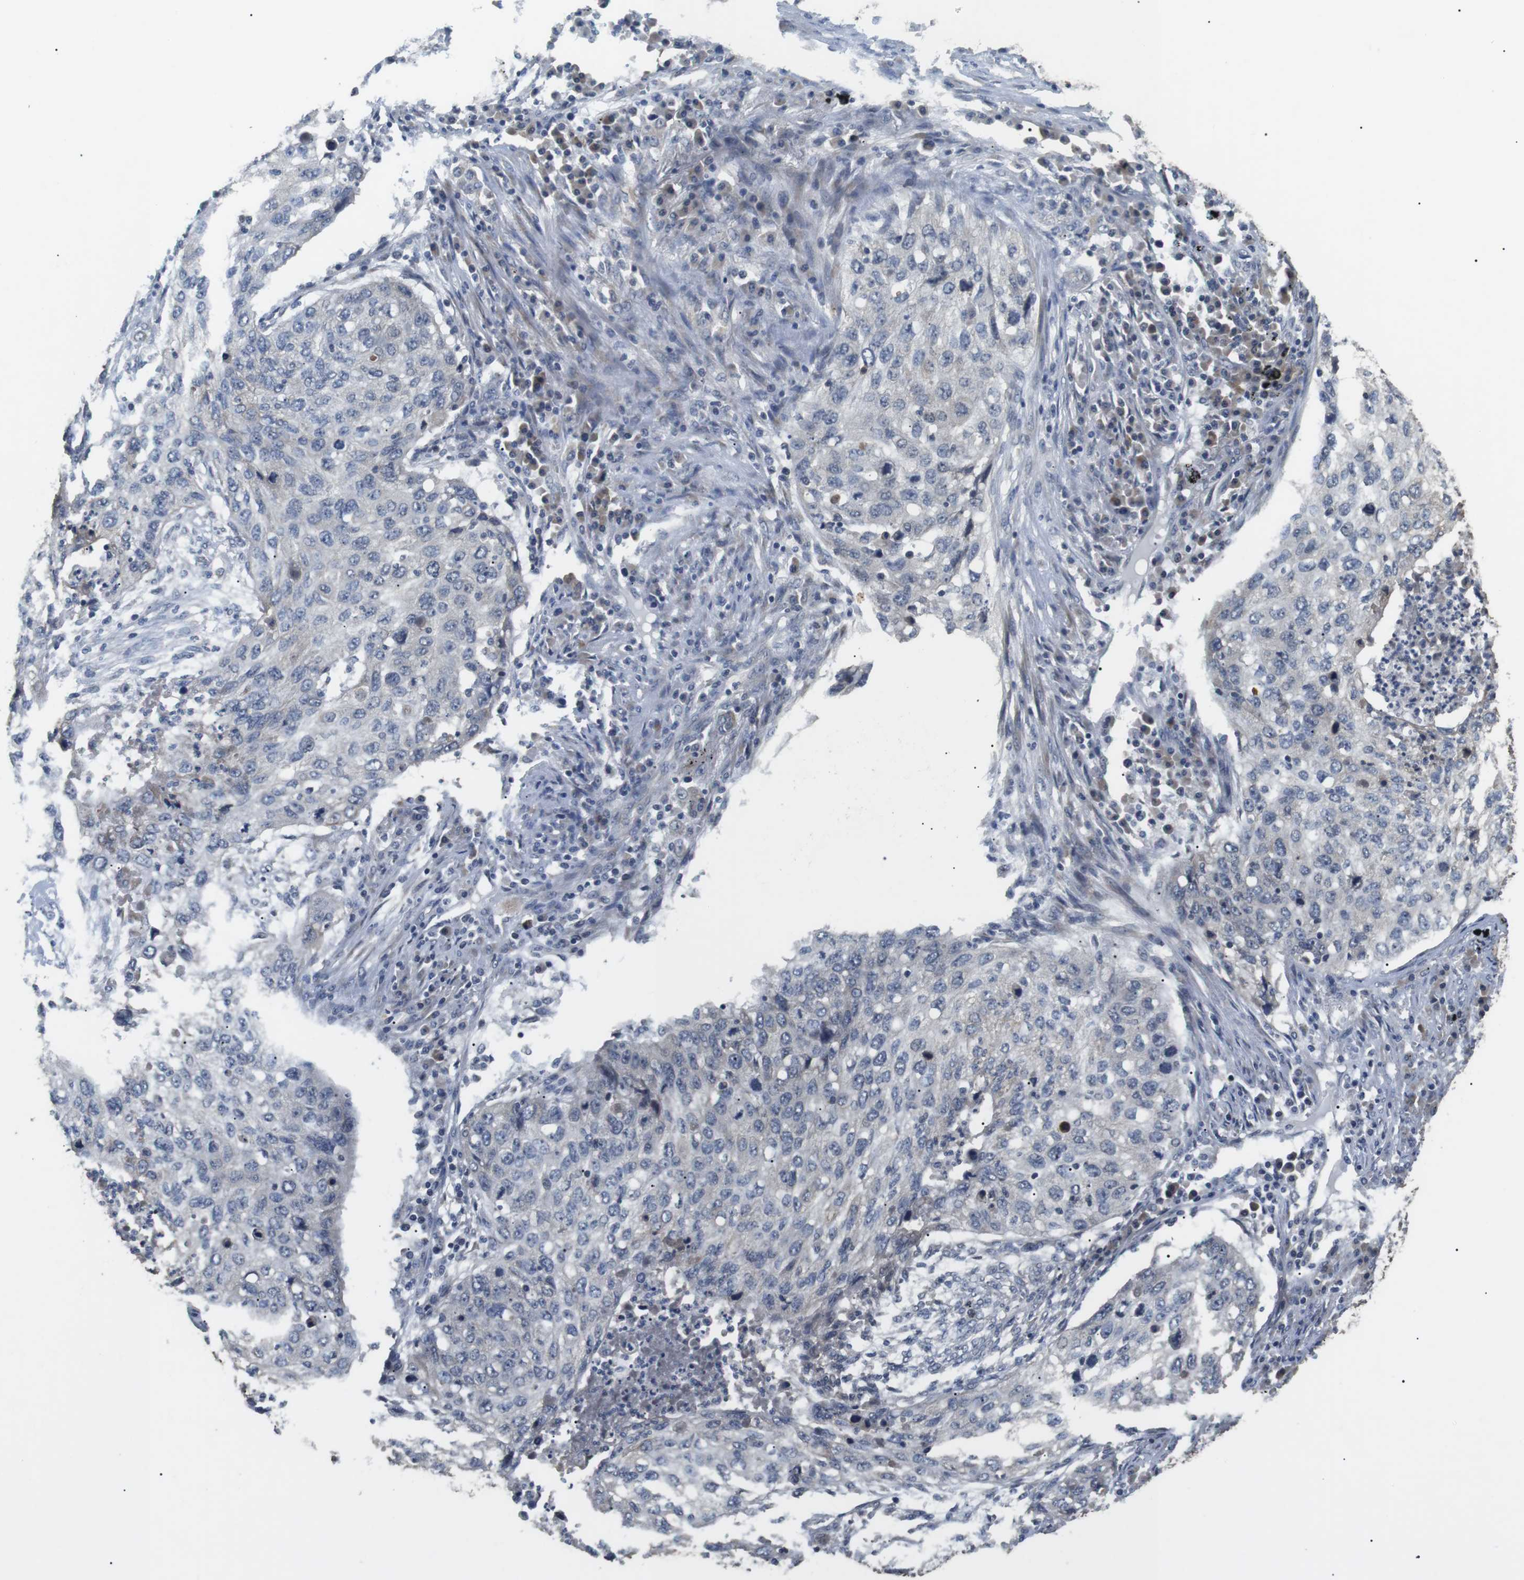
{"staining": {"intensity": "negative", "quantity": "none", "location": "none"}, "tissue": "lung cancer", "cell_type": "Tumor cells", "image_type": "cancer", "snomed": [{"axis": "morphology", "description": "Squamous cell carcinoma, NOS"}, {"axis": "topography", "description": "Lung"}], "caption": "The image demonstrates no staining of tumor cells in squamous cell carcinoma (lung). (DAB (3,3'-diaminobenzidine) immunohistochemistry (IHC) with hematoxylin counter stain).", "gene": "ADGRL3", "patient": {"sex": "female", "age": 63}}